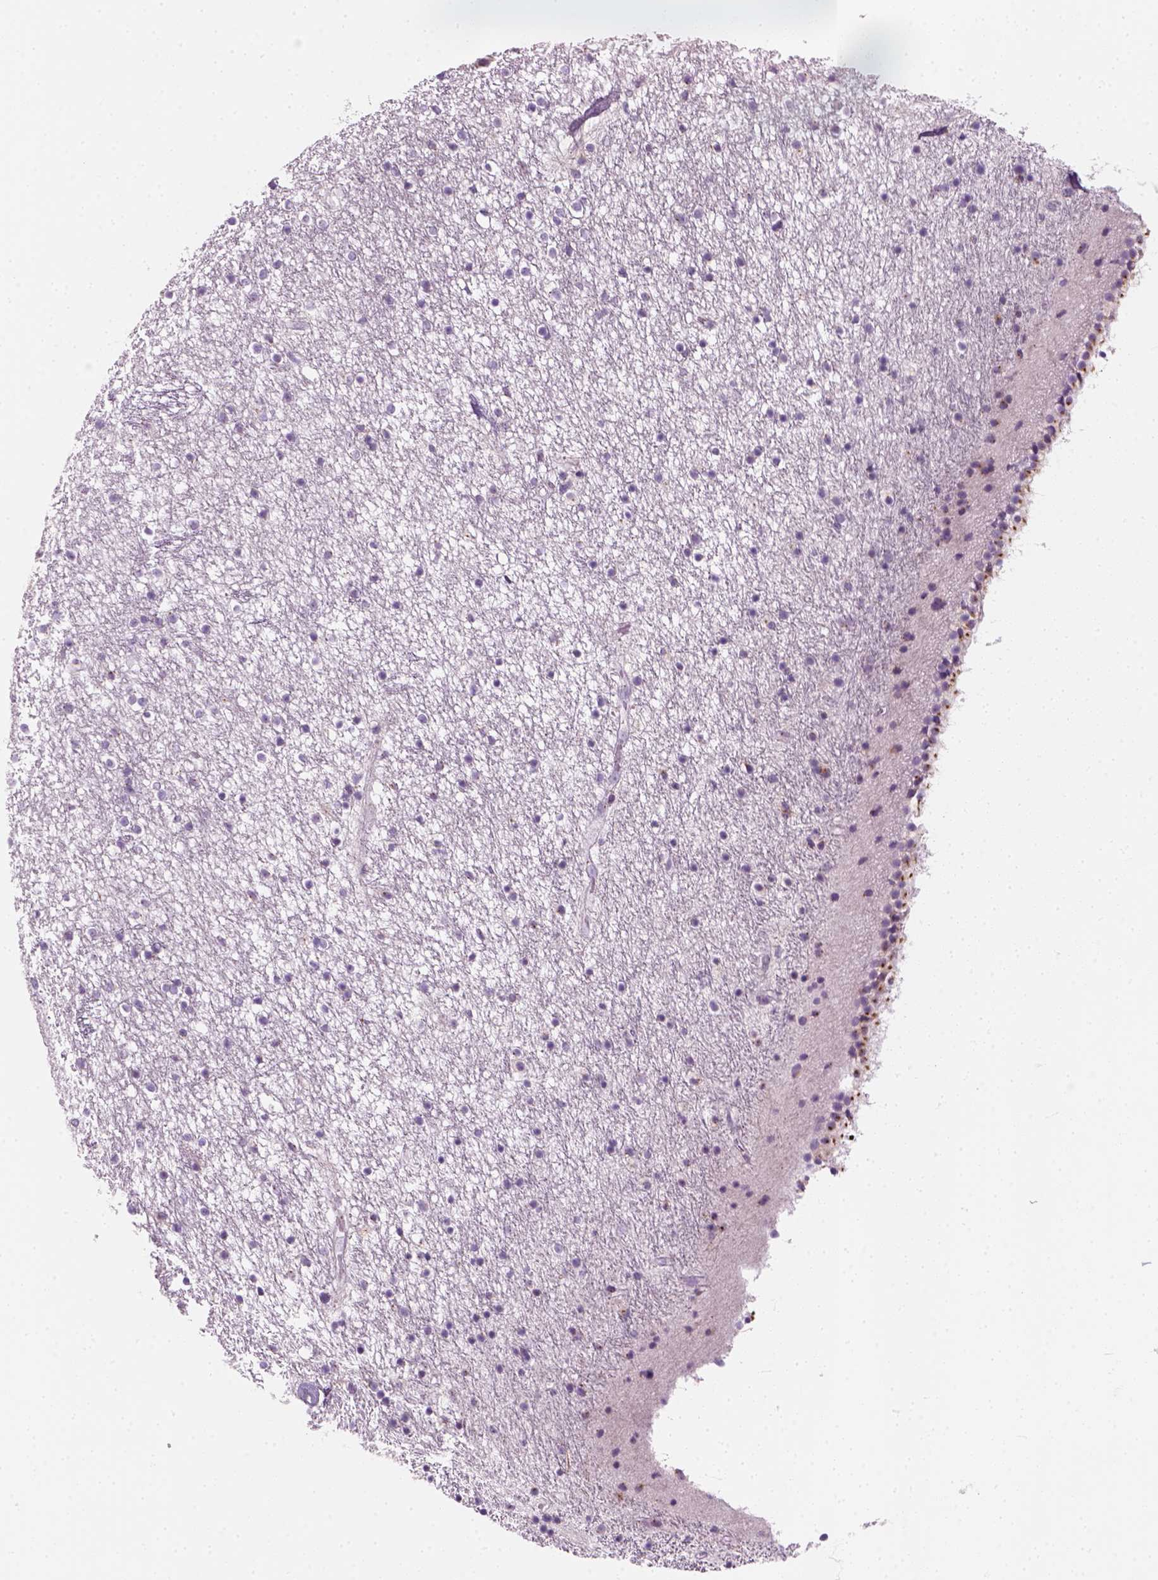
{"staining": {"intensity": "negative", "quantity": "none", "location": "none"}, "tissue": "caudate", "cell_type": "Glial cells", "image_type": "normal", "snomed": [{"axis": "morphology", "description": "Normal tissue, NOS"}, {"axis": "topography", "description": "Lateral ventricle wall"}], "caption": "IHC micrograph of unremarkable caudate: human caudate stained with DAB (3,3'-diaminobenzidine) displays no significant protein positivity in glial cells.", "gene": "IL4", "patient": {"sex": "female", "age": 71}}